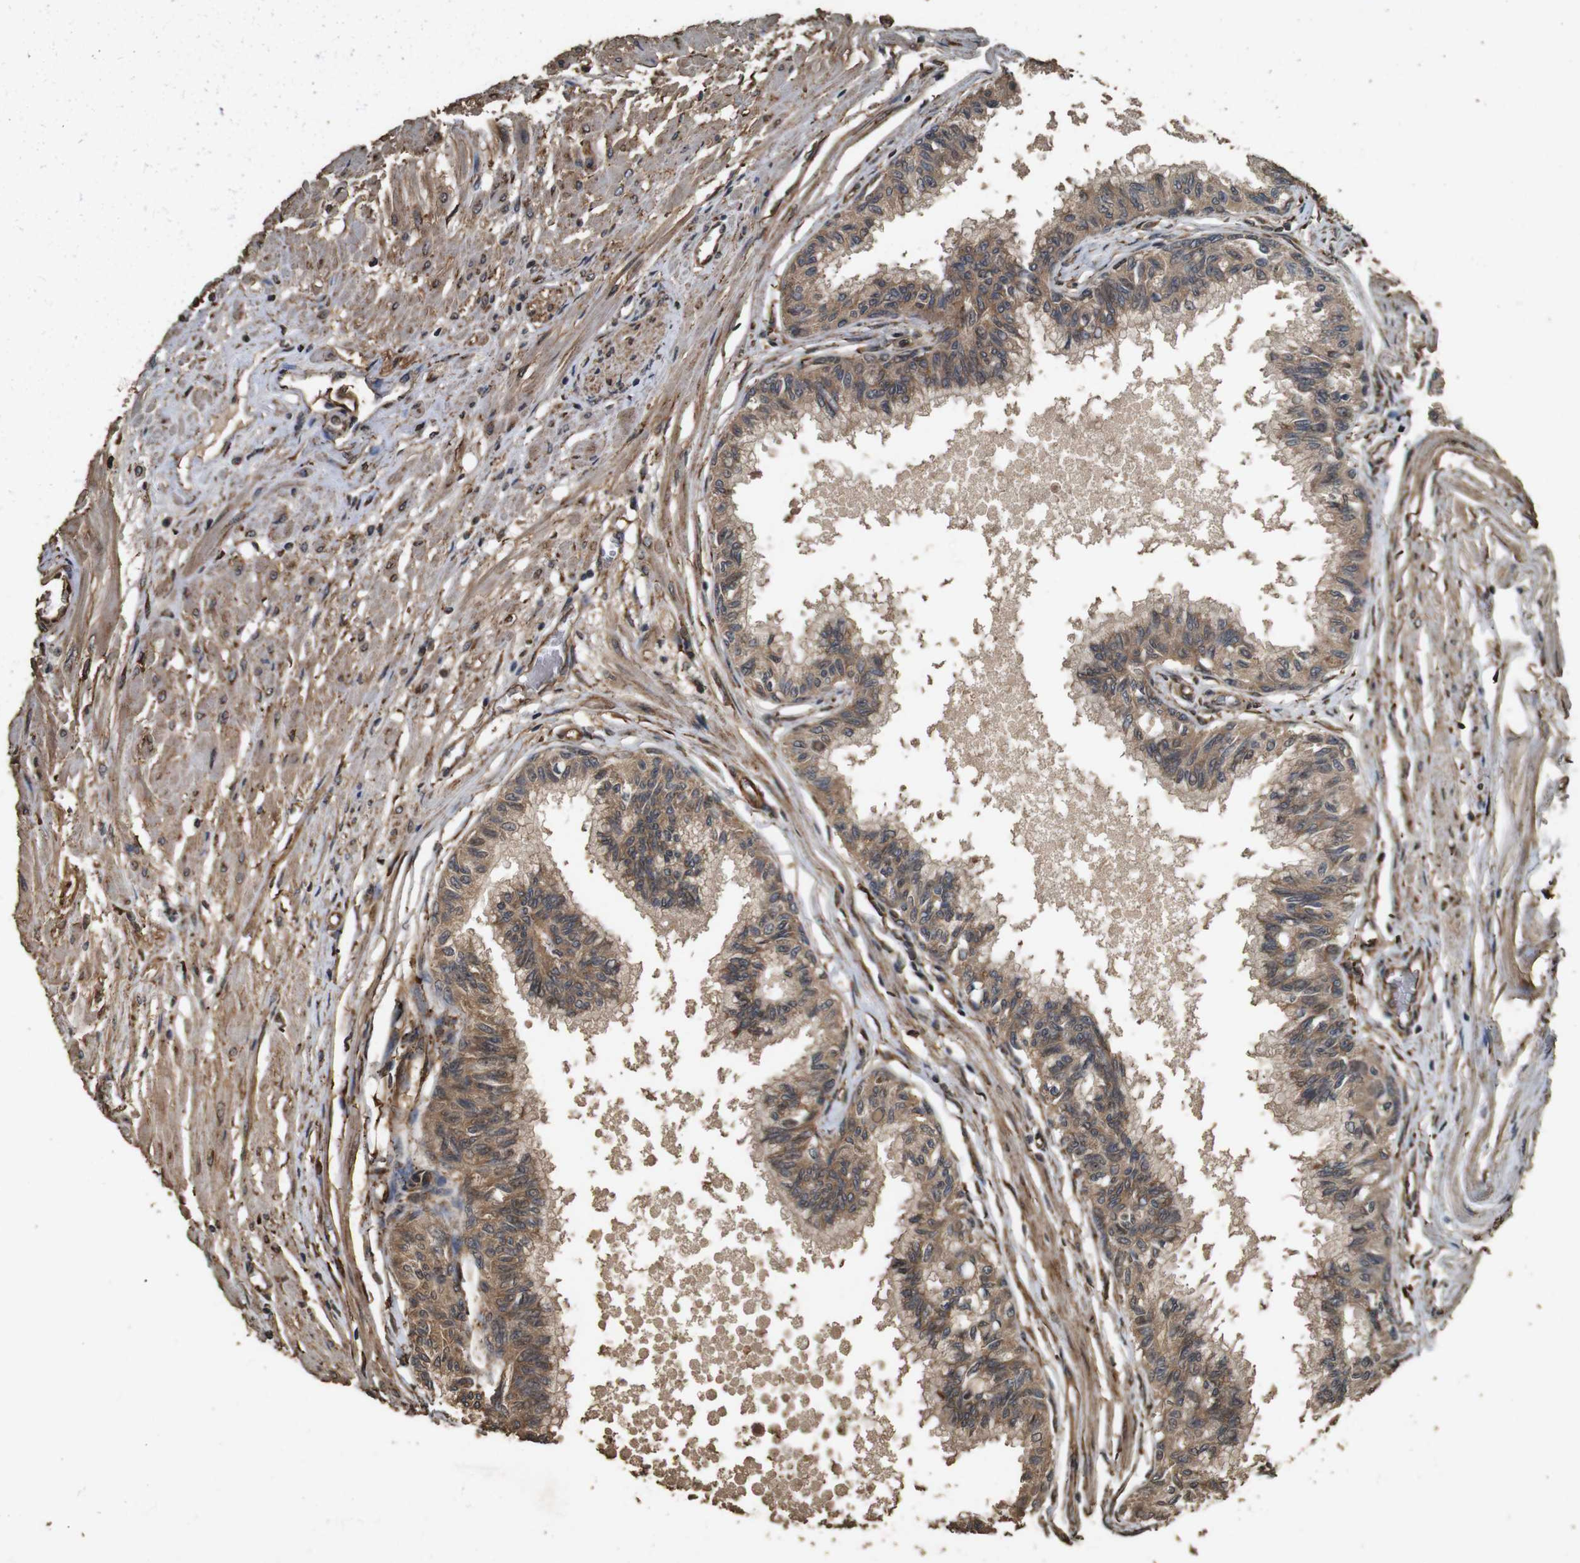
{"staining": {"intensity": "moderate", "quantity": ">75%", "location": "cytoplasmic/membranous"}, "tissue": "prostate", "cell_type": "Glandular cells", "image_type": "normal", "snomed": [{"axis": "morphology", "description": "Normal tissue, NOS"}, {"axis": "topography", "description": "Prostate"}, {"axis": "topography", "description": "Seminal veicle"}], "caption": "Immunohistochemistry (IHC) (DAB) staining of unremarkable prostate shows moderate cytoplasmic/membranous protein positivity in approximately >75% of glandular cells.", "gene": "CNPY4", "patient": {"sex": "male", "age": 60}}